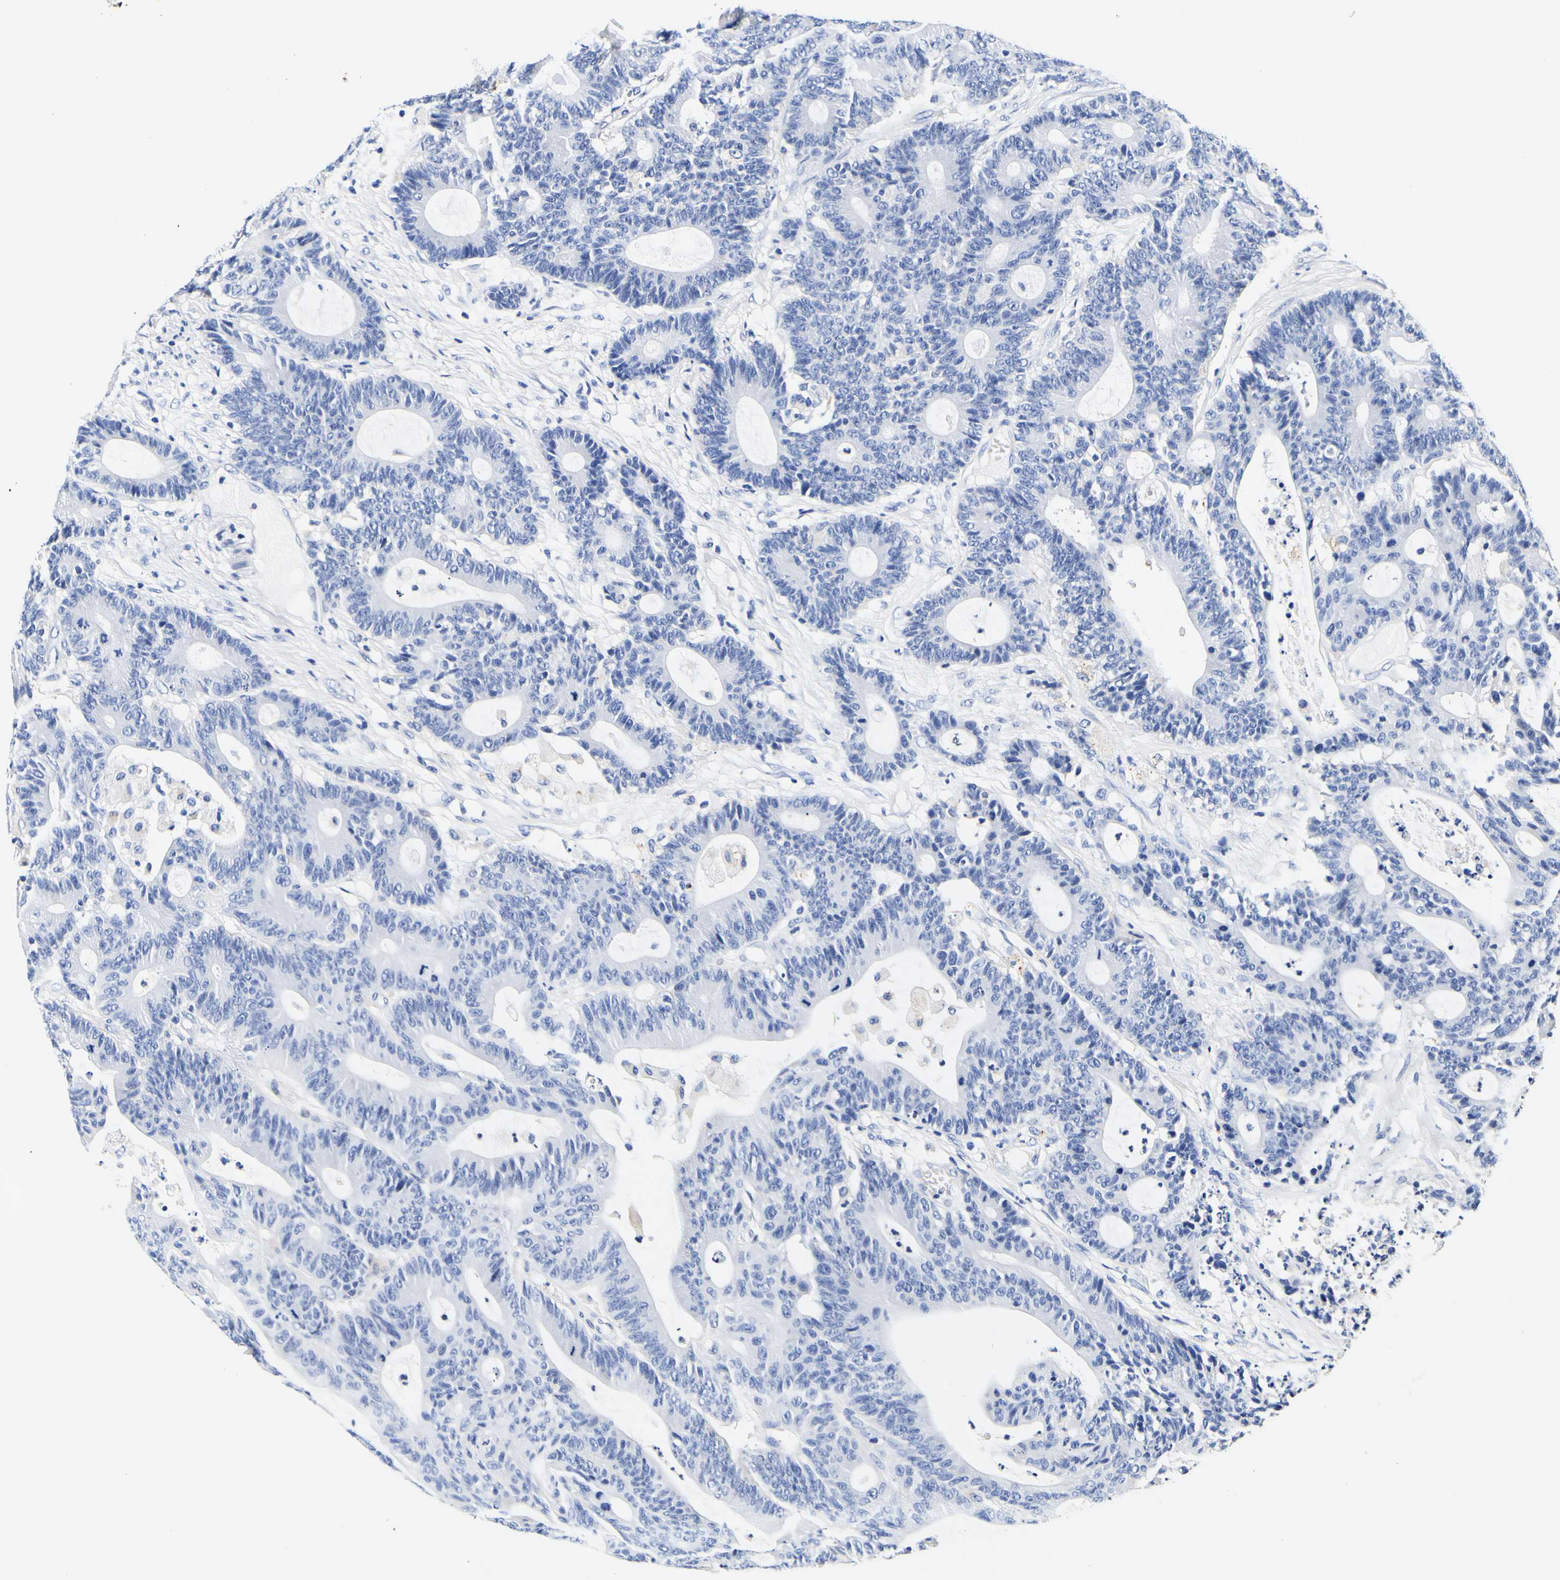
{"staining": {"intensity": "negative", "quantity": "none", "location": "none"}, "tissue": "colorectal cancer", "cell_type": "Tumor cells", "image_type": "cancer", "snomed": [{"axis": "morphology", "description": "Adenocarcinoma, NOS"}, {"axis": "topography", "description": "Colon"}], "caption": "Immunohistochemistry (IHC) photomicrograph of human colorectal cancer (adenocarcinoma) stained for a protein (brown), which demonstrates no staining in tumor cells.", "gene": "CAMK4", "patient": {"sex": "female", "age": 84}}